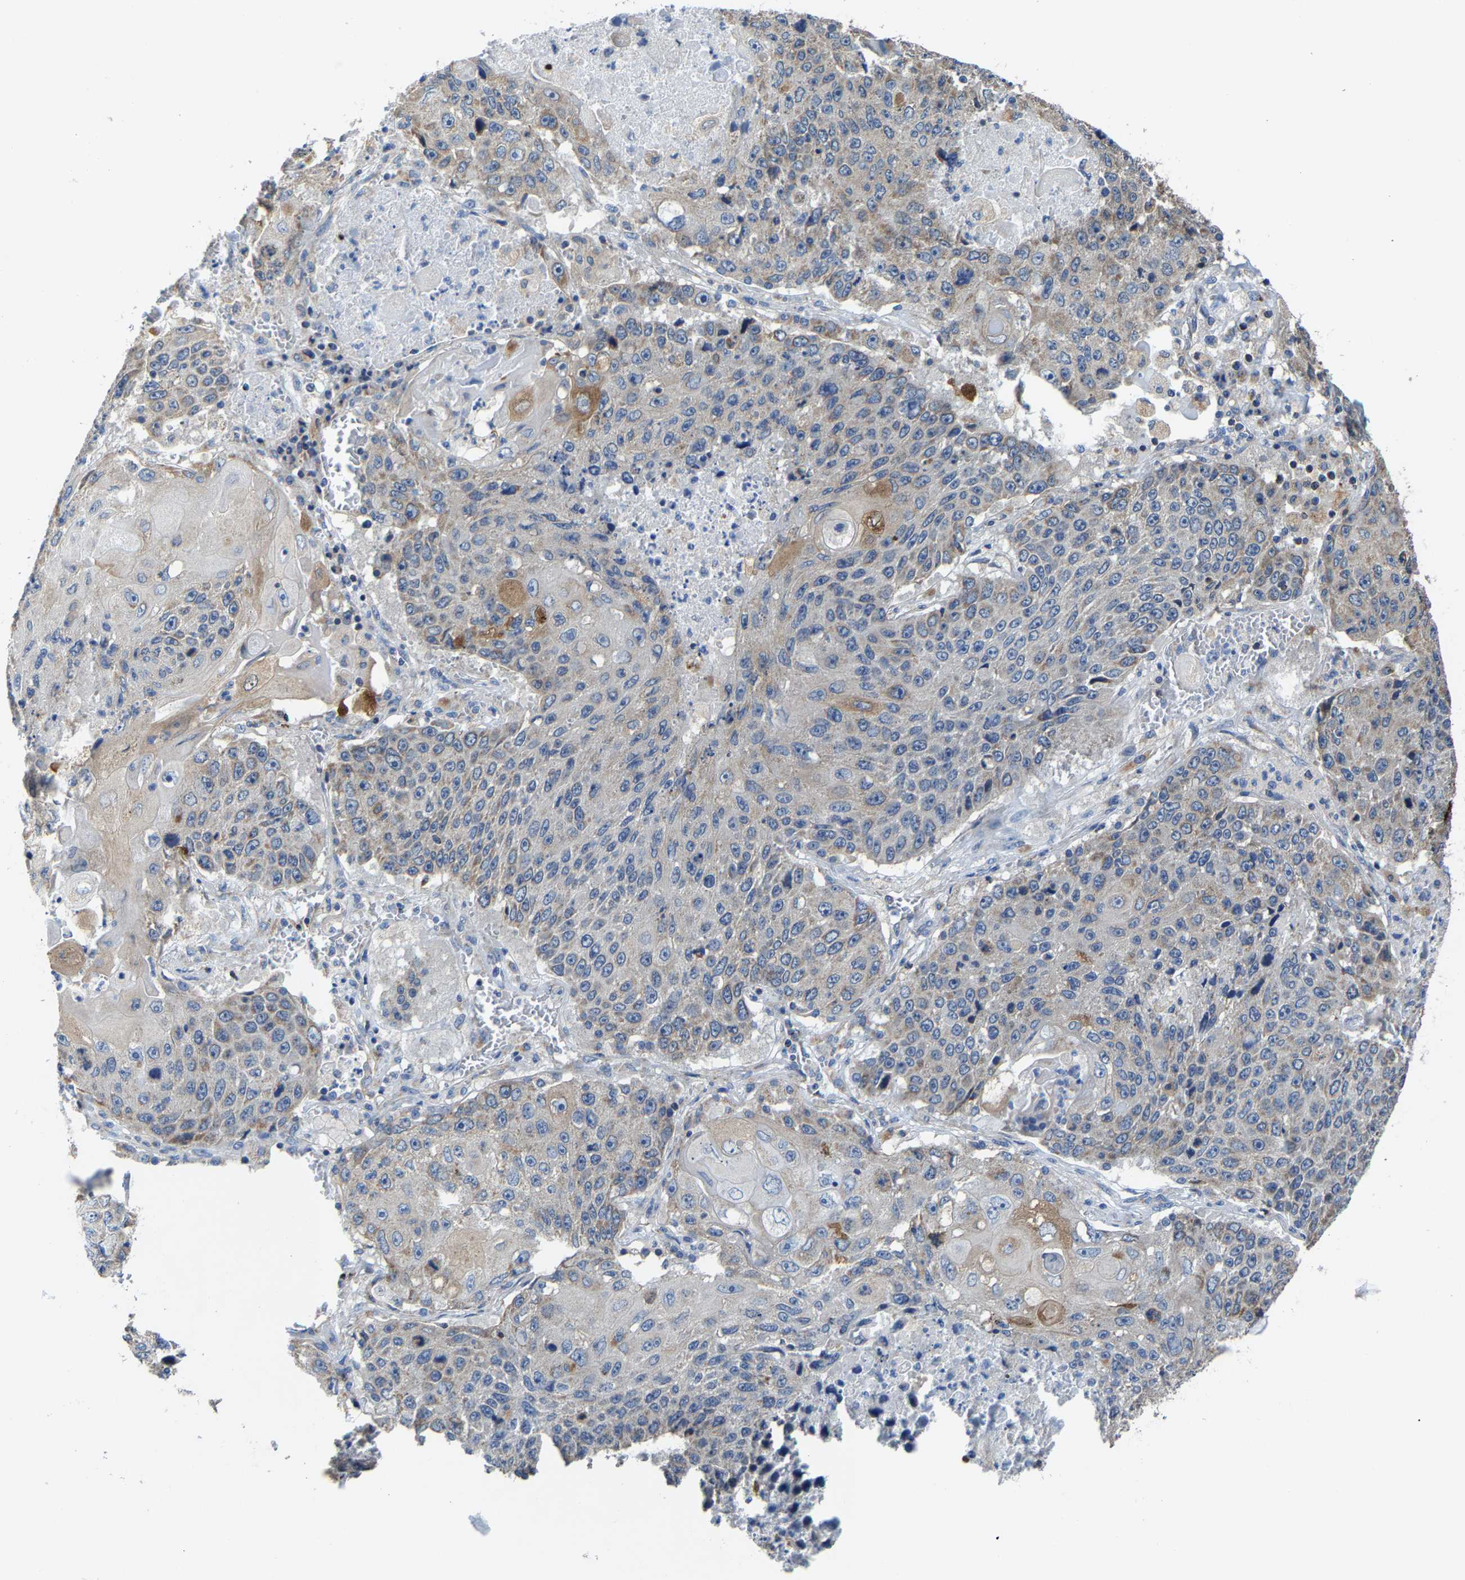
{"staining": {"intensity": "moderate", "quantity": "<25%", "location": "cytoplasmic/membranous"}, "tissue": "lung cancer", "cell_type": "Tumor cells", "image_type": "cancer", "snomed": [{"axis": "morphology", "description": "Squamous cell carcinoma, NOS"}, {"axis": "topography", "description": "Lung"}], "caption": "There is low levels of moderate cytoplasmic/membranous expression in tumor cells of lung squamous cell carcinoma, as demonstrated by immunohistochemical staining (brown color).", "gene": "AGK", "patient": {"sex": "male", "age": 61}}